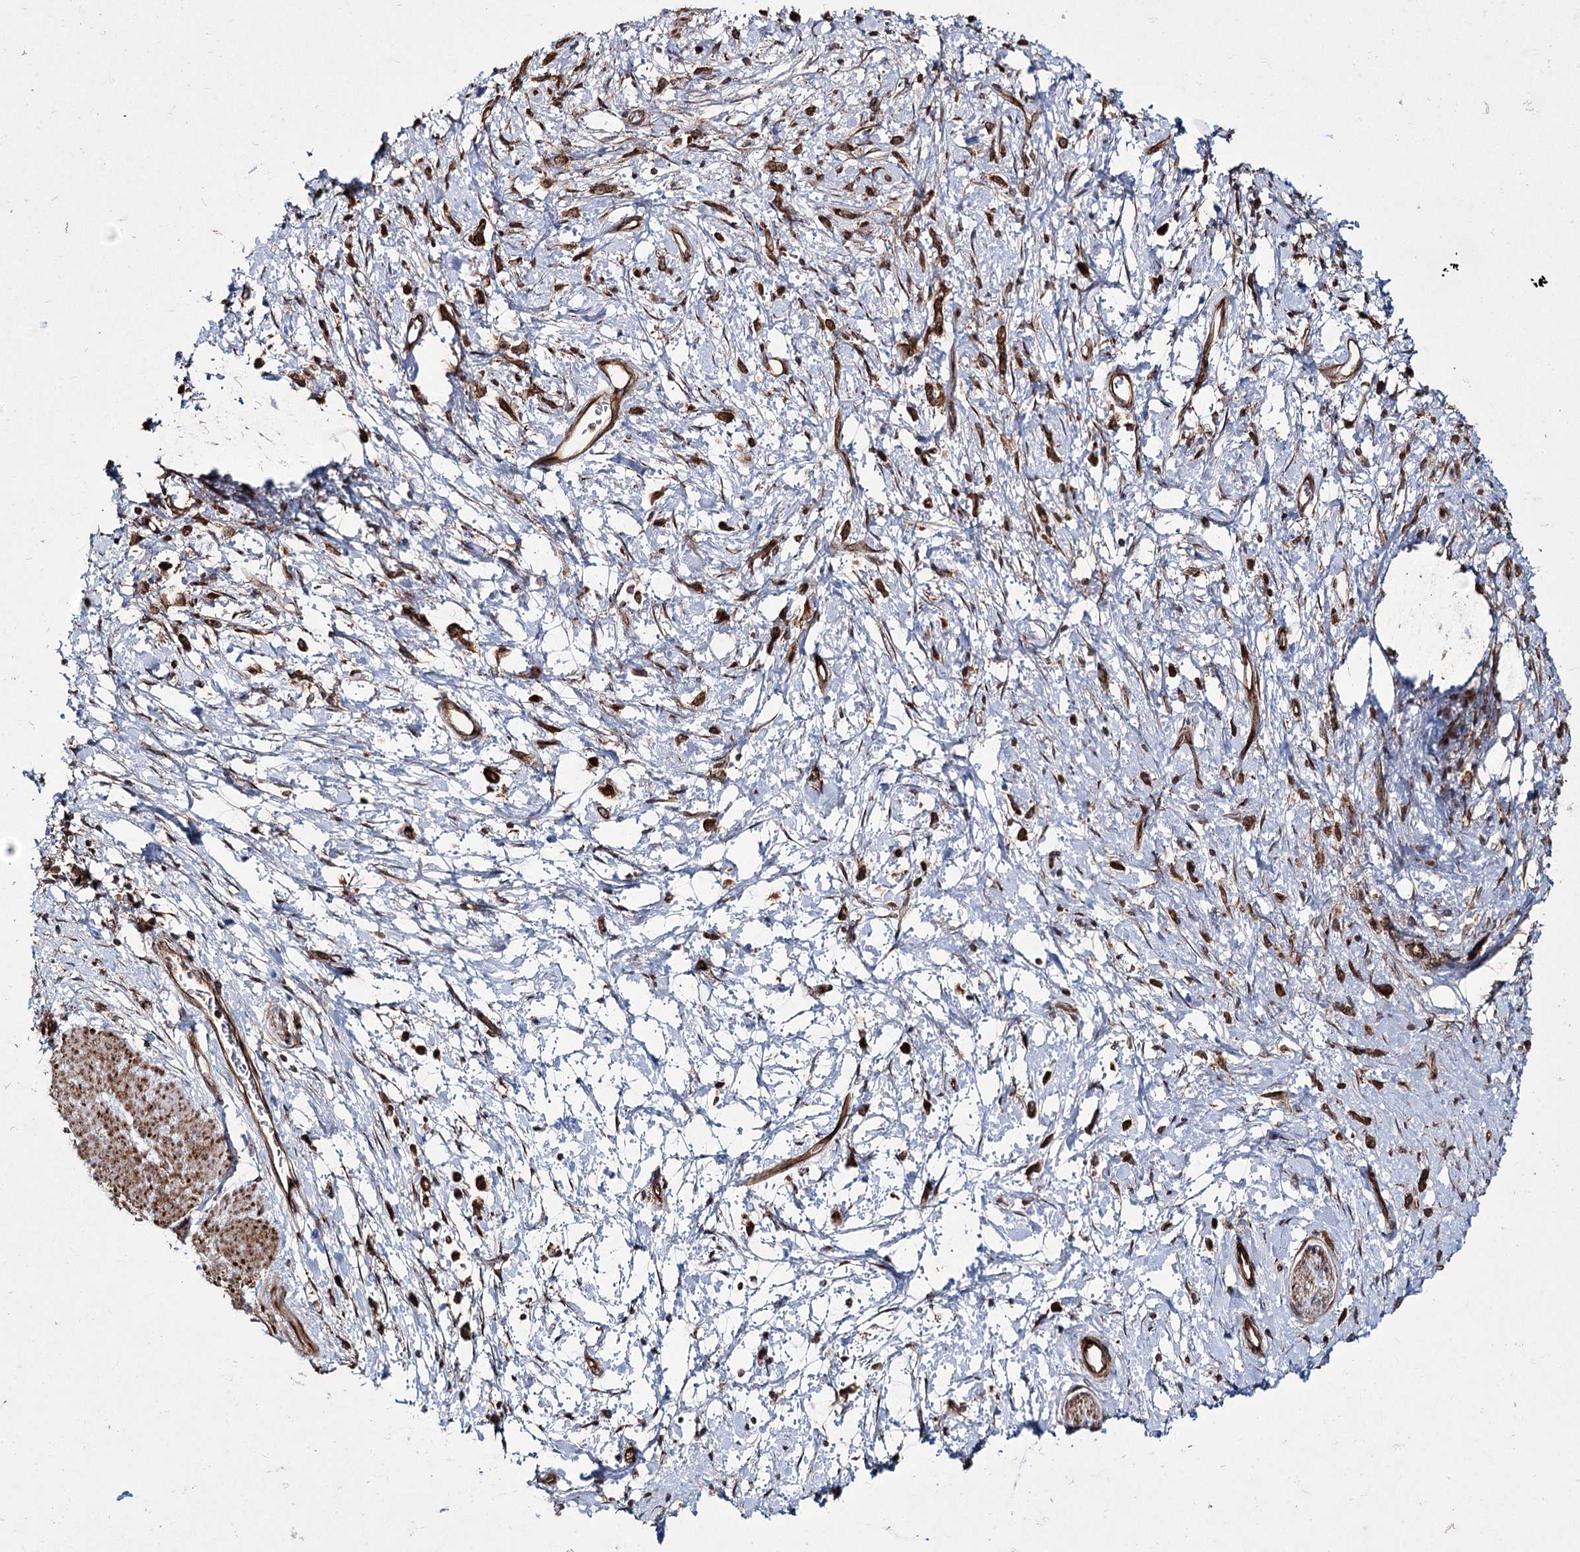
{"staining": {"intensity": "moderate", "quantity": ">75%", "location": "cytoplasmic/membranous"}, "tissue": "stomach cancer", "cell_type": "Tumor cells", "image_type": "cancer", "snomed": [{"axis": "morphology", "description": "Adenocarcinoma, NOS"}, {"axis": "topography", "description": "Stomach"}], "caption": "Moderate cytoplasmic/membranous protein expression is seen in about >75% of tumor cells in stomach cancer (adenocarcinoma).", "gene": "HECTD2", "patient": {"sex": "female", "age": 60}}